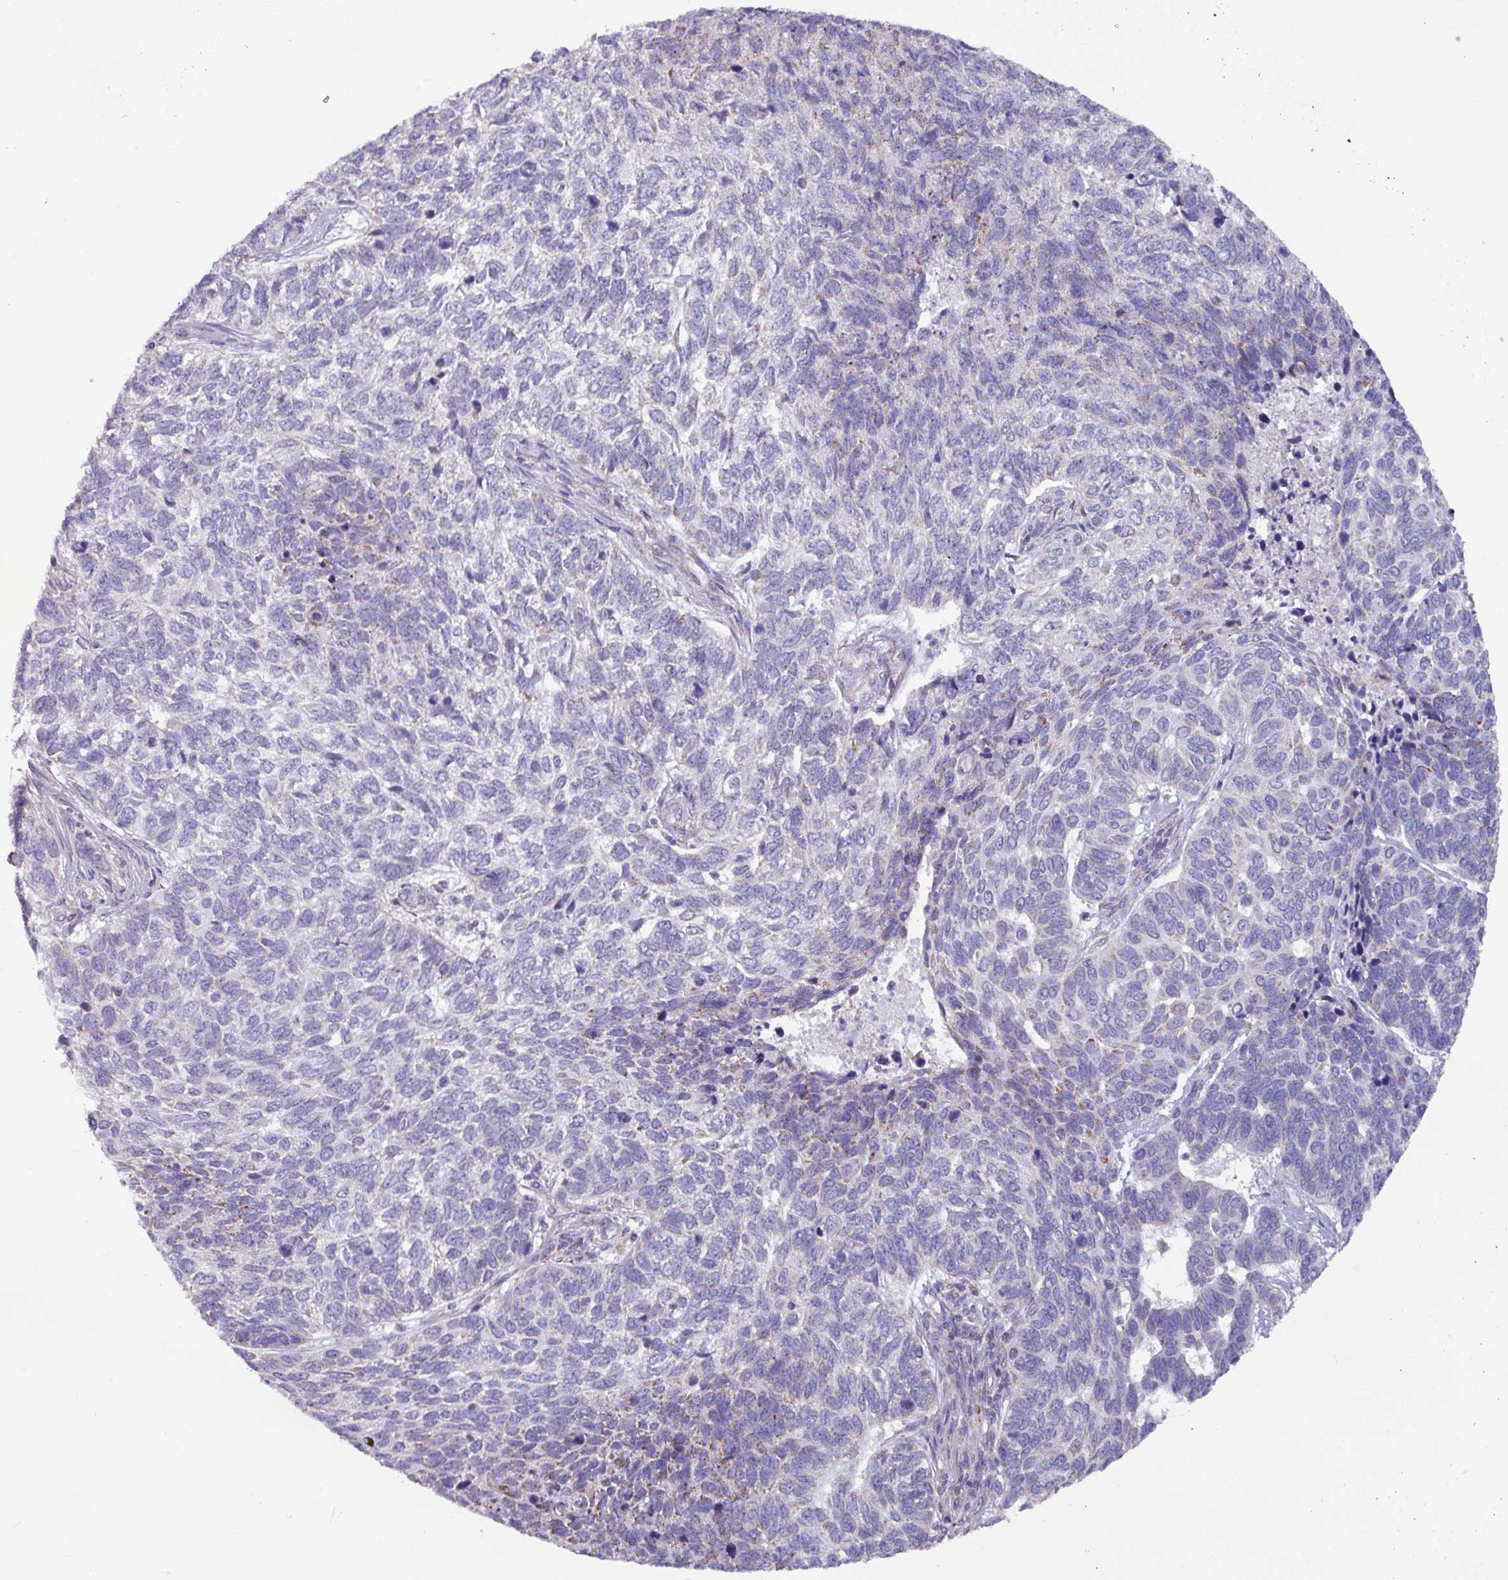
{"staining": {"intensity": "negative", "quantity": "none", "location": "none"}, "tissue": "skin cancer", "cell_type": "Tumor cells", "image_type": "cancer", "snomed": [{"axis": "morphology", "description": "Basal cell carcinoma"}, {"axis": "topography", "description": "Skin"}], "caption": "Skin cancer was stained to show a protein in brown. There is no significant expression in tumor cells. Brightfield microscopy of immunohistochemistry (IHC) stained with DAB (3,3'-diaminobenzidine) (brown) and hematoxylin (blue), captured at high magnification.", "gene": "MT-ND4", "patient": {"sex": "female", "age": 65}}